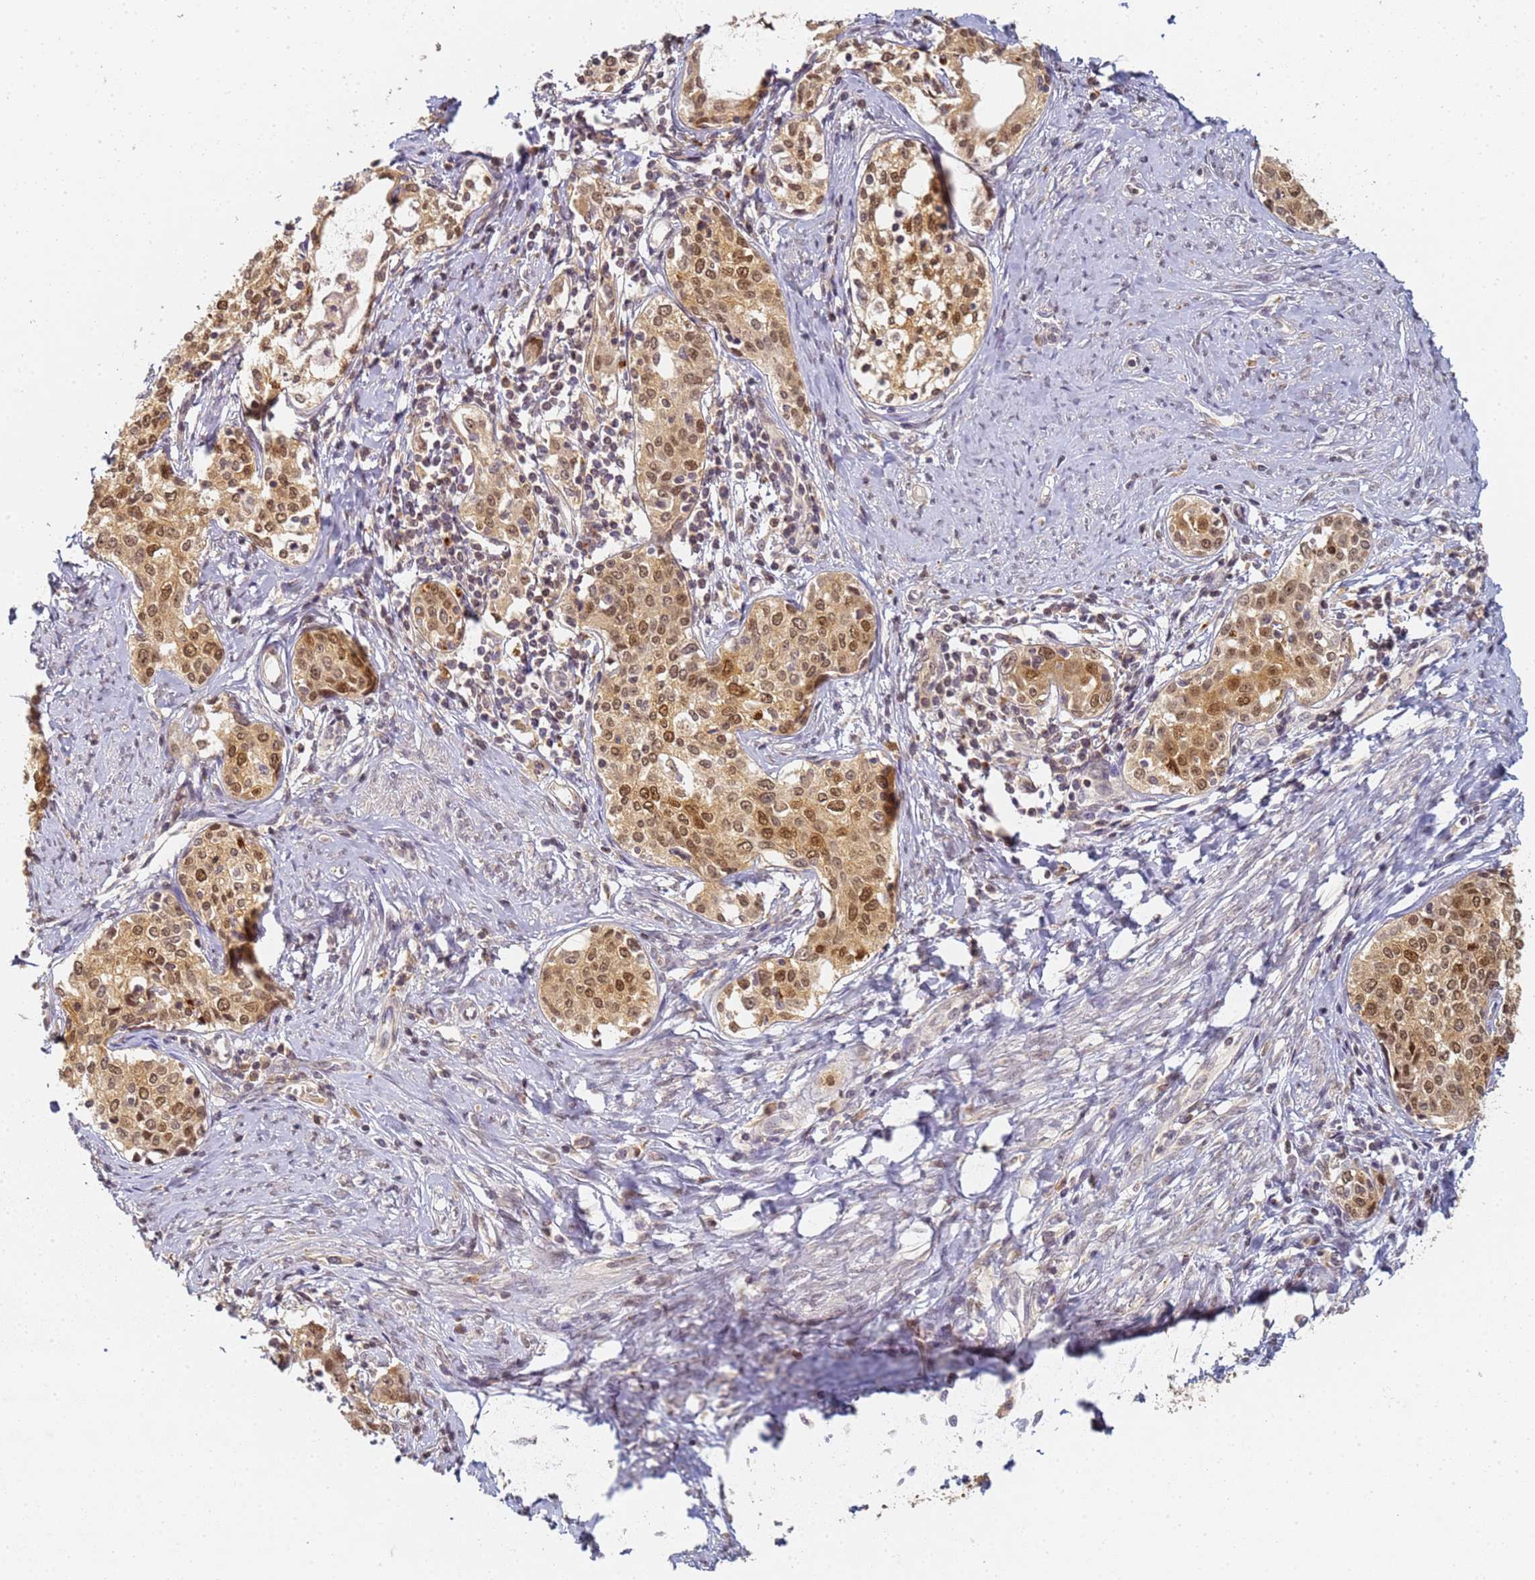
{"staining": {"intensity": "moderate", "quantity": ">75%", "location": "cytoplasmic/membranous,nuclear"}, "tissue": "cervical cancer", "cell_type": "Tumor cells", "image_type": "cancer", "snomed": [{"axis": "morphology", "description": "Squamous cell carcinoma, NOS"}, {"axis": "morphology", "description": "Adenocarcinoma, NOS"}, {"axis": "topography", "description": "Cervix"}], "caption": "A micrograph showing moderate cytoplasmic/membranous and nuclear staining in approximately >75% of tumor cells in cervical adenocarcinoma, as visualized by brown immunohistochemical staining.", "gene": "HMCES", "patient": {"sex": "female", "age": 52}}